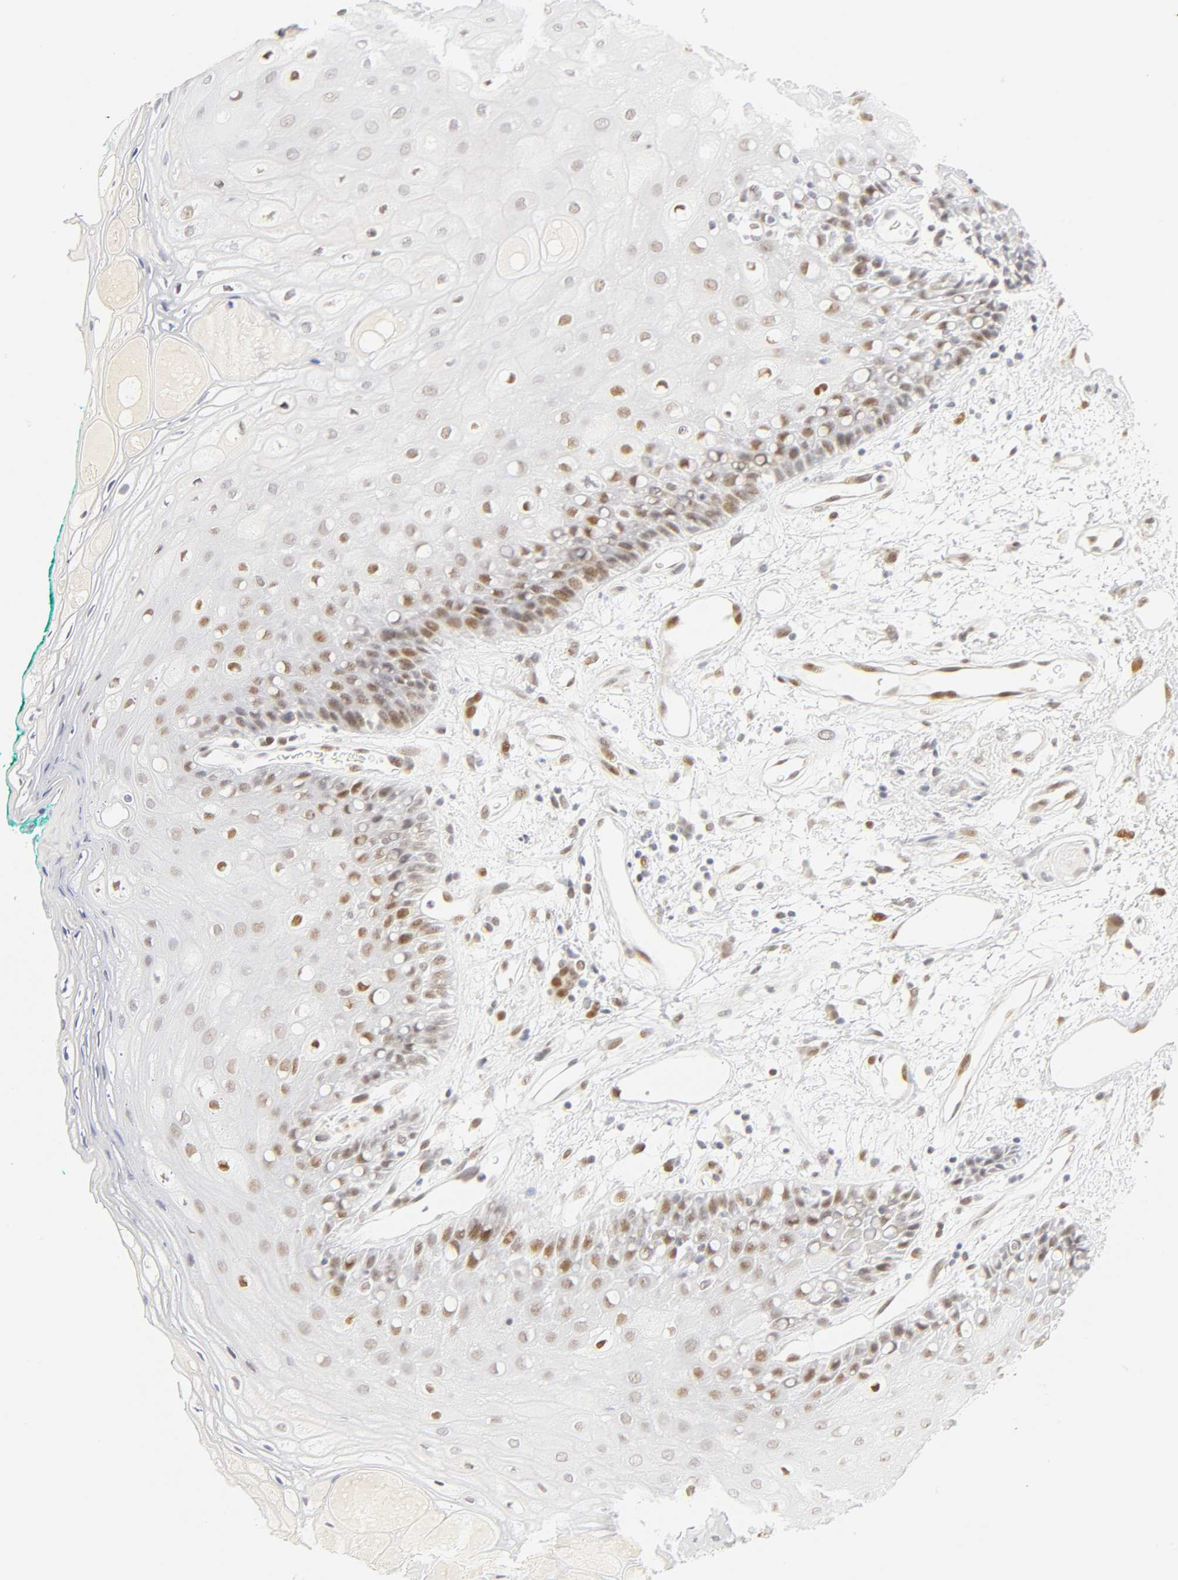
{"staining": {"intensity": "moderate", "quantity": "<25%", "location": "nuclear"}, "tissue": "oral mucosa", "cell_type": "Squamous epithelial cells", "image_type": "normal", "snomed": [{"axis": "morphology", "description": "Normal tissue, NOS"}, {"axis": "morphology", "description": "Squamous cell carcinoma, NOS"}, {"axis": "topography", "description": "Skeletal muscle"}, {"axis": "topography", "description": "Oral tissue"}, {"axis": "topography", "description": "Head-Neck"}], "caption": "Human oral mucosa stained for a protein (brown) shows moderate nuclear positive expression in about <25% of squamous epithelial cells.", "gene": "MNAT1", "patient": {"sex": "female", "age": 84}}